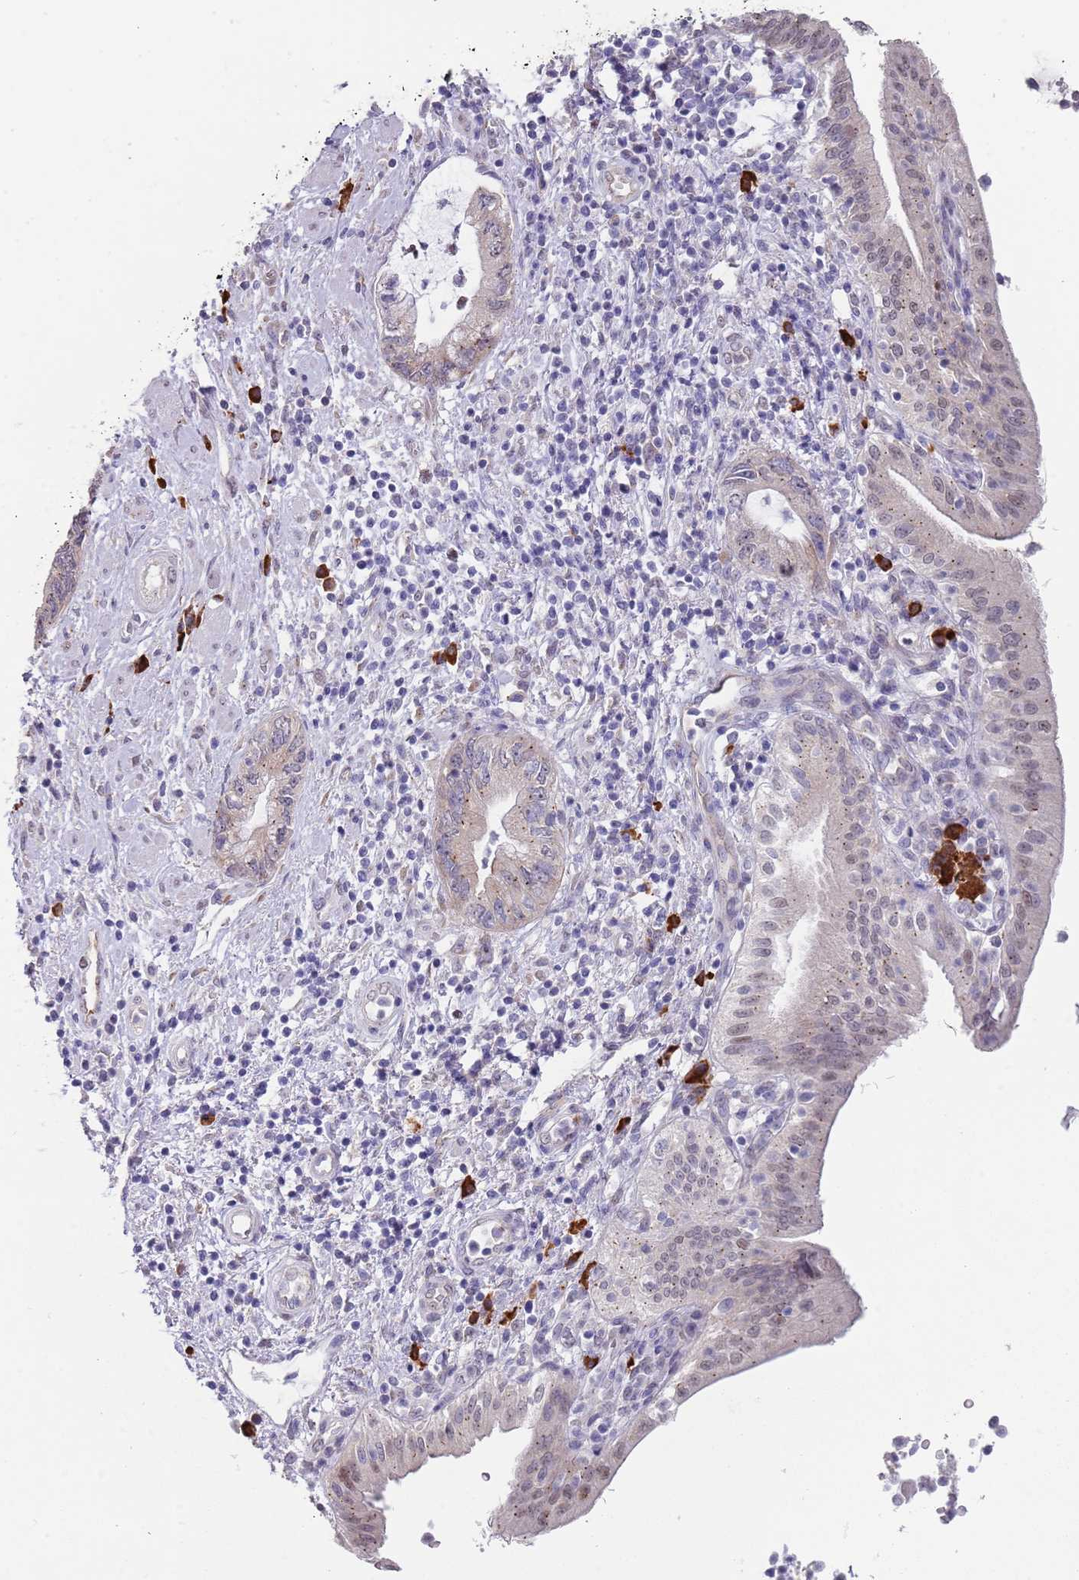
{"staining": {"intensity": "weak", "quantity": "<25%", "location": "nuclear"}, "tissue": "pancreatic cancer", "cell_type": "Tumor cells", "image_type": "cancer", "snomed": [{"axis": "morphology", "description": "Adenocarcinoma, NOS"}, {"axis": "topography", "description": "Pancreas"}], "caption": "An IHC micrograph of pancreatic cancer (adenocarcinoma) is shown. There is no staining in tumor cells of pancreatic cancer (adenocarcinoma).", "gene": "TNRC6C", "patient": {"sex": "female", "age": 73}}